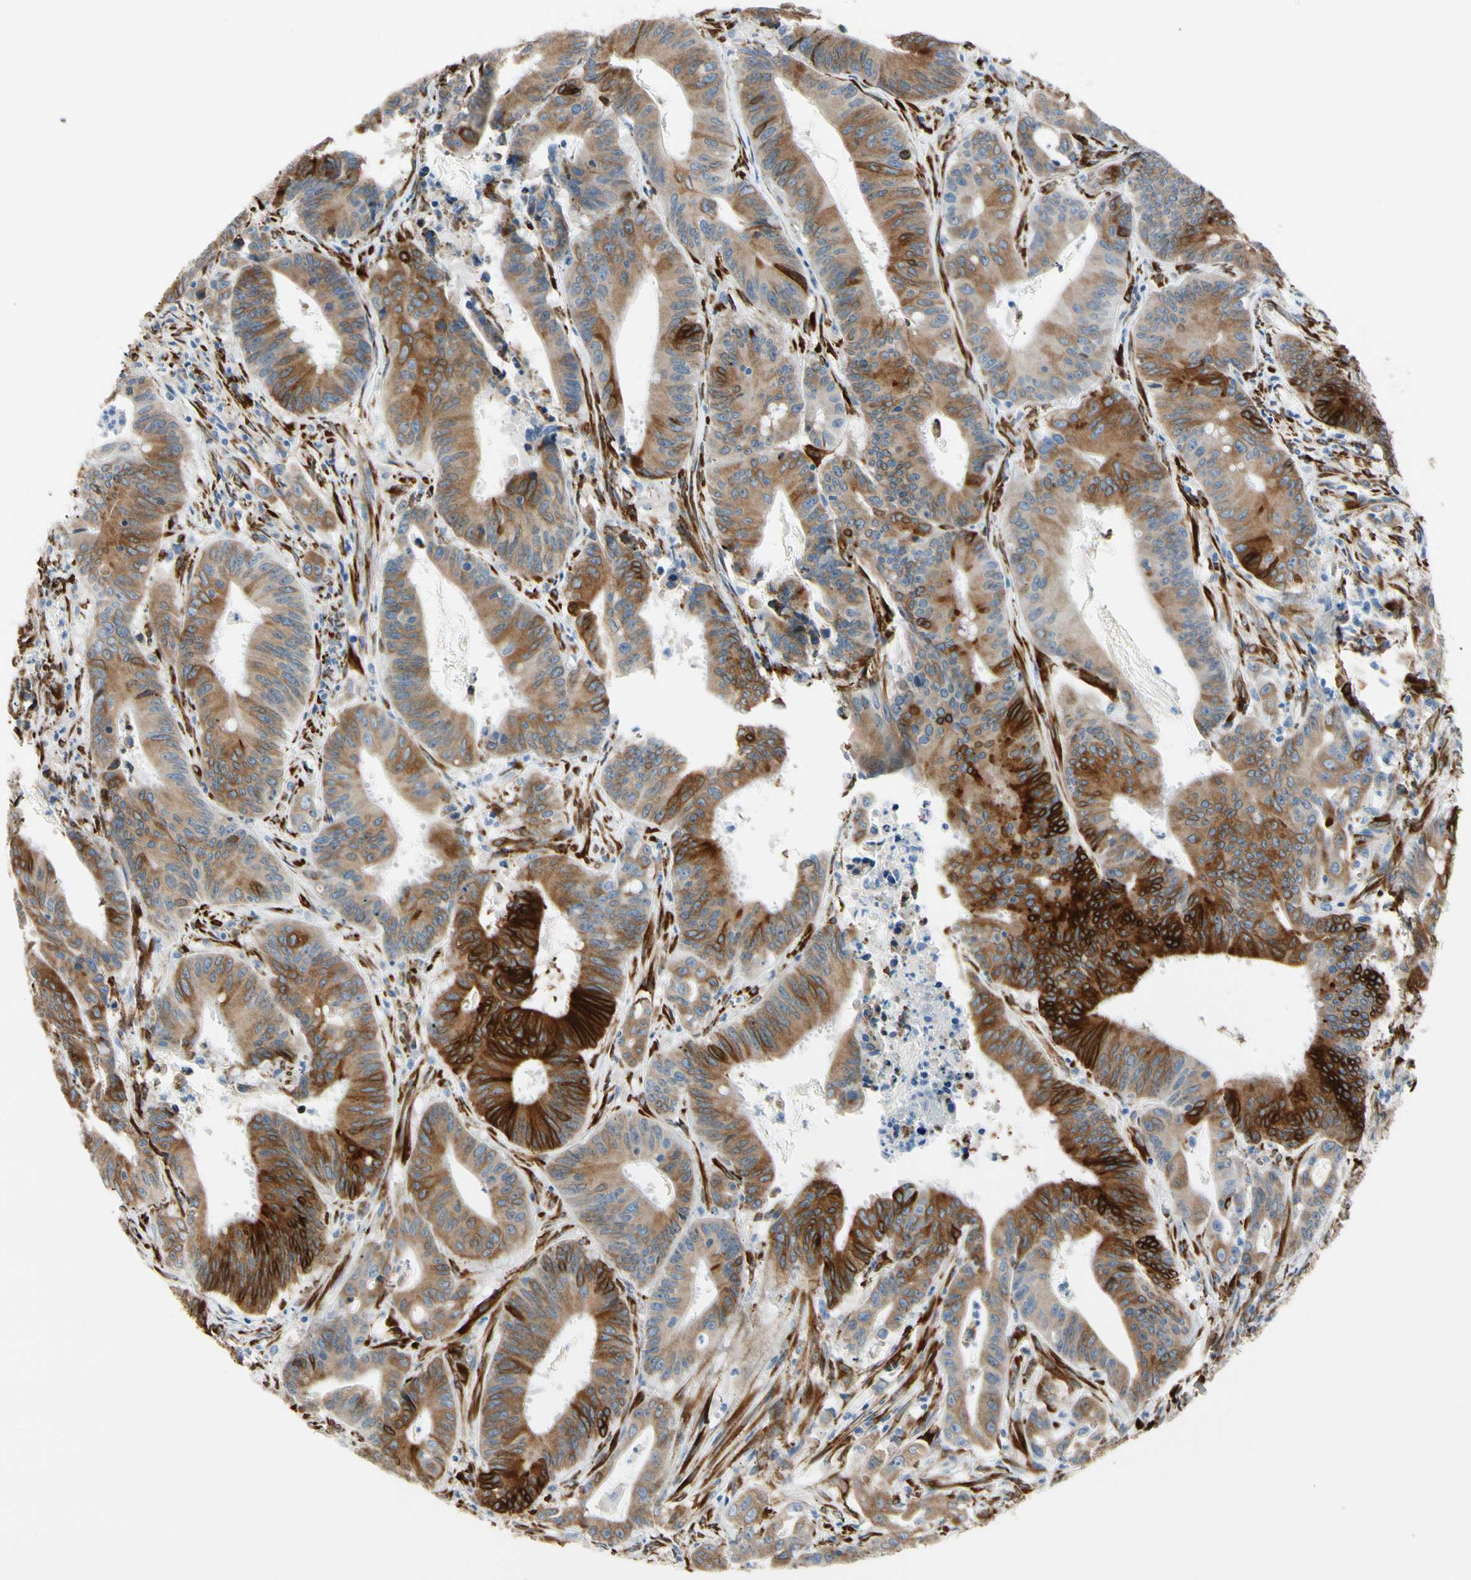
{"staining": {"intensity": "strong", "quantity": ">75%", "location": "cytoplasmic/membranous"}, "tissue": "colorectal cancer", "cell_type": "Tumor cells", "image_type": "cancer", "snomed": [{"axis": "morphology", "description": "Adenocarcinoma, NOS"}, {"axis": "topography", "description": "Colon"}], "caption": "Tumor cells display high levels of strong cytoplasmic/membranous expression in approximately >75% of cells in colorectal adenocarcinoma.", "gene": "FKBP7", "patient": {"sex": "male", "age": 45}}